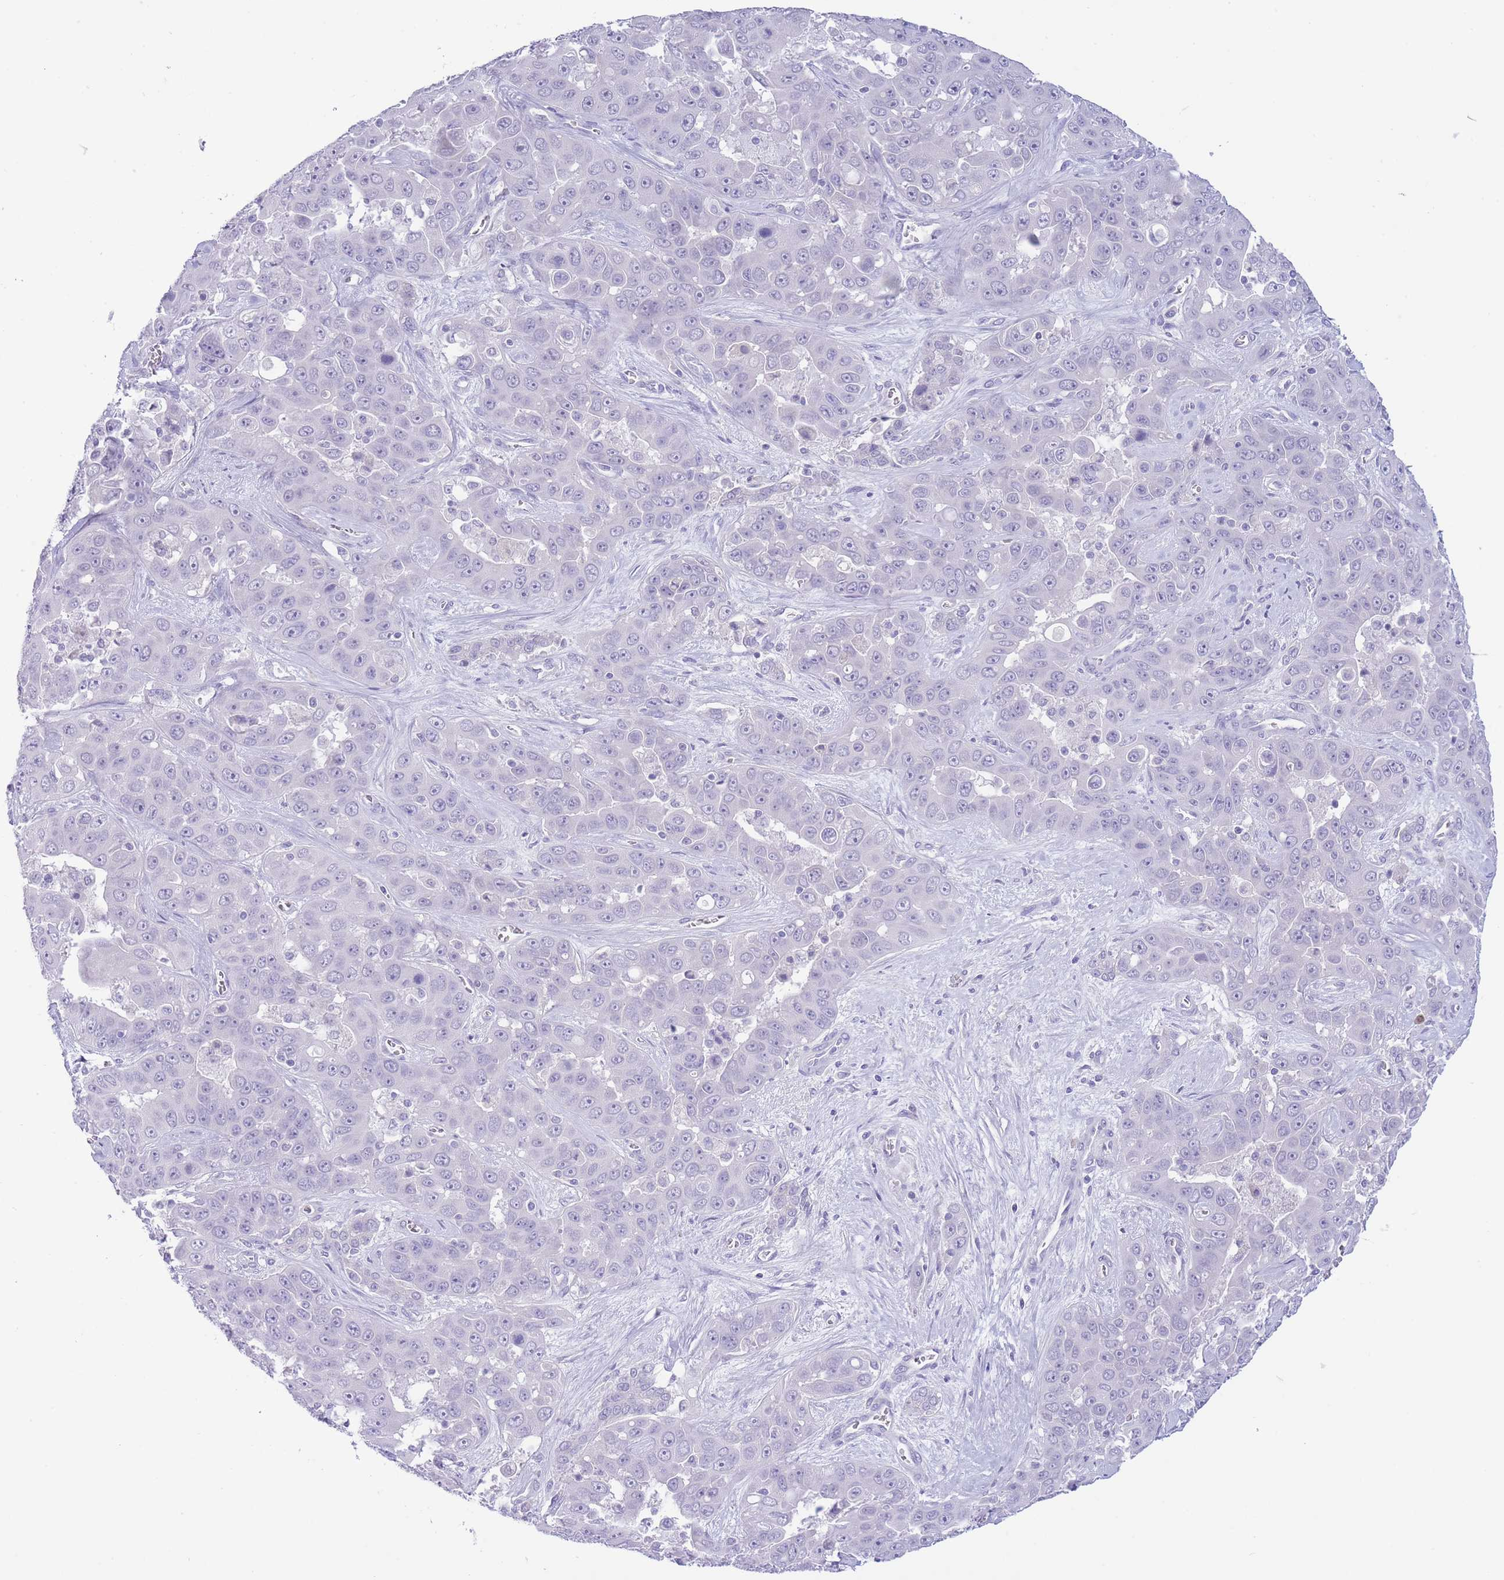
{"staining": {"intensity": "negative", "quantity": "none", "location": "none"}, "tissue": "liver cancer", "cell_type": "Tumor cells", "image_type": "cancer", "snomed": [{"axis": "morphology", "description": "Cholangiocarcinoma"}, {"axis": "topography", "description": "Liver"}], "caption": "Protein analysis of liver cholangiocarcinoma shows no significant expression in tumor cells. Nuclei are stained in blue.", "gene": "ASAP3", "patient": {"sex": "female", "age": 52}}